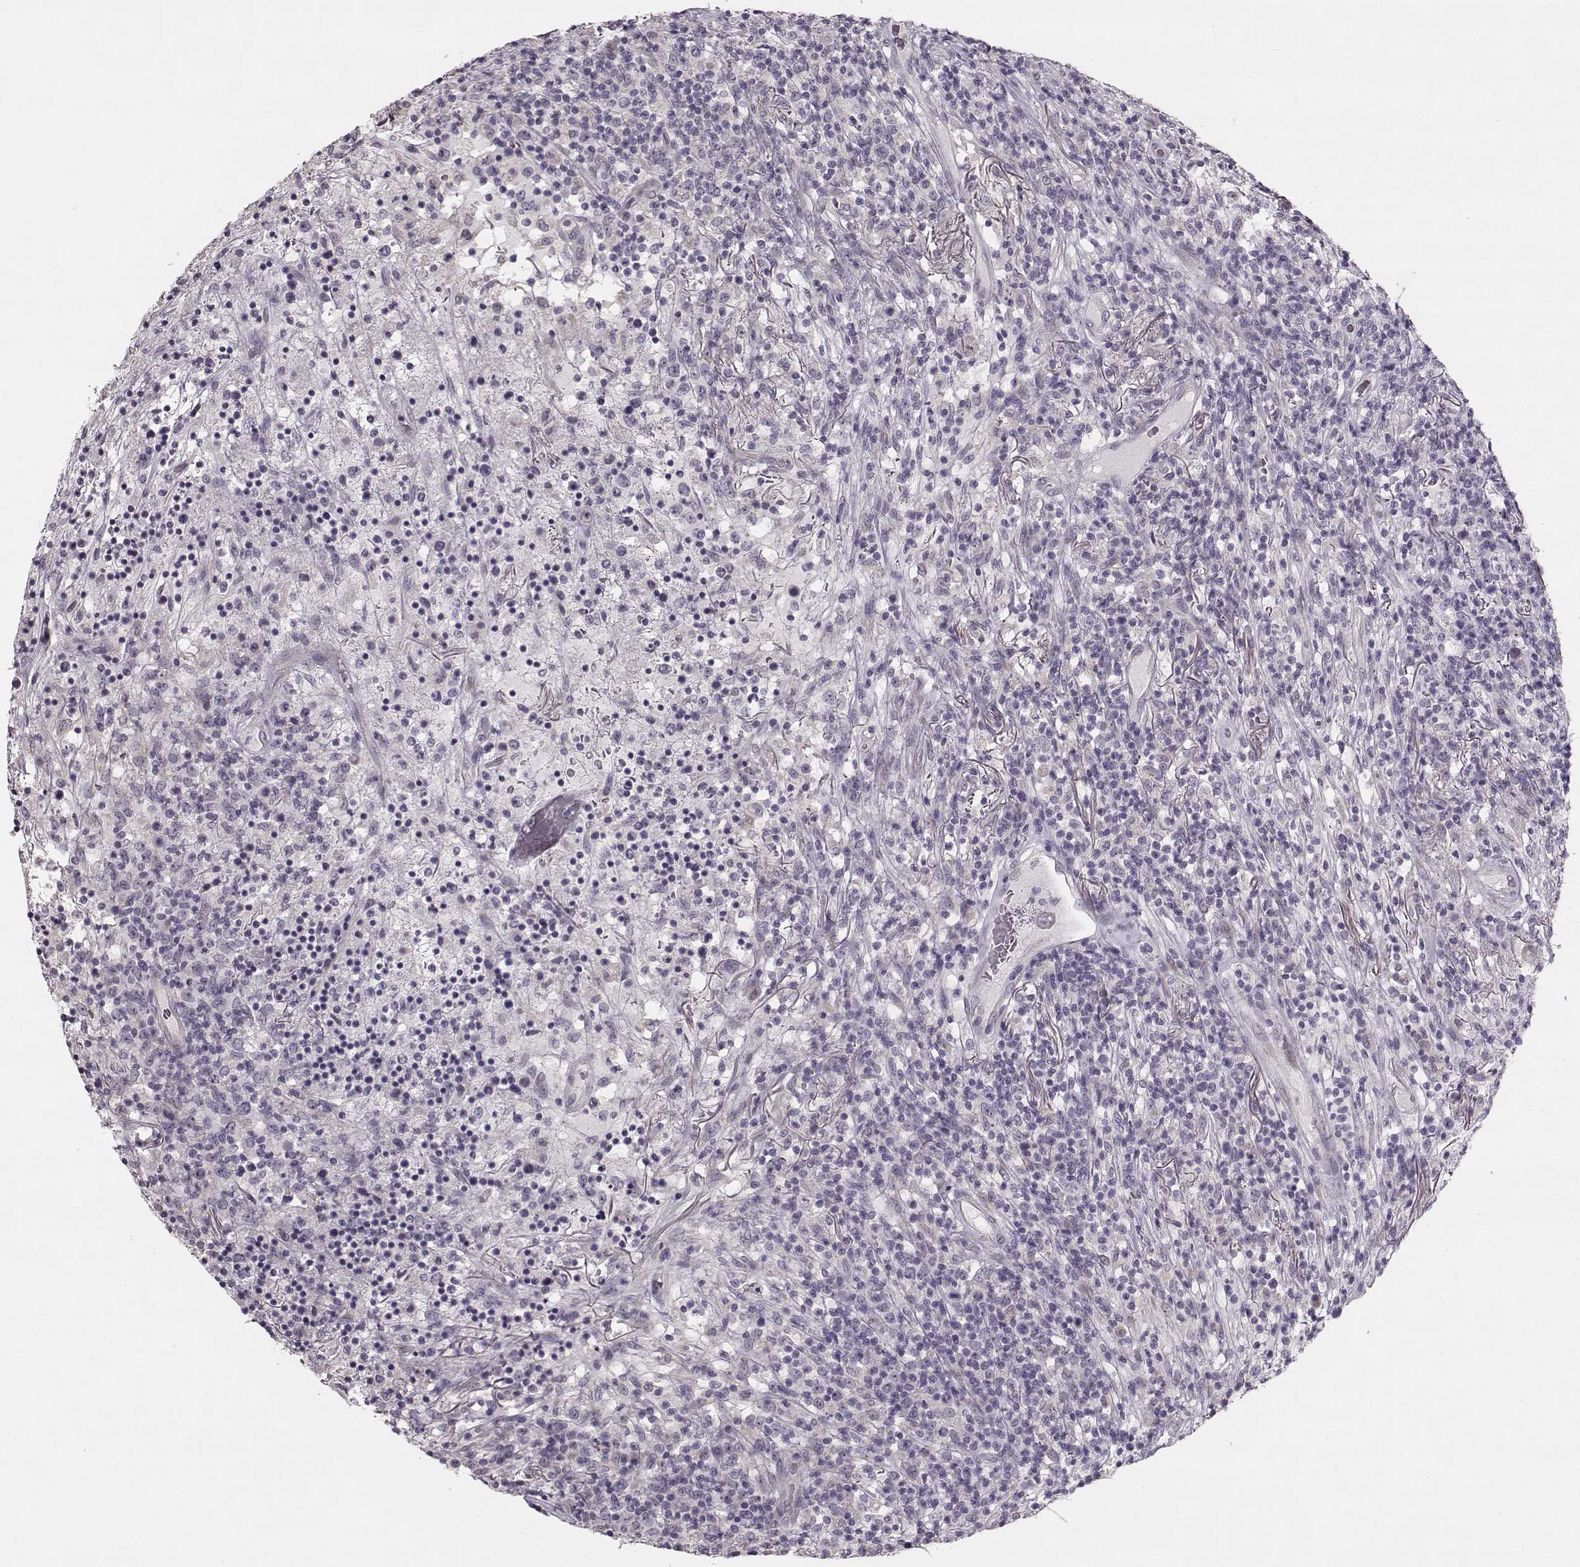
{"staining": {"intensity": "negative", "quantity": "none", "location": "none"}, "tissue": "lymphoma", "cell_type": "Tumor cells", "image_type": "cancer", "snomed": [{"axis": "morphology", "description": "Malignant lymphoma, non-Hodgkin's type, High grade"}, {"axis": "topography", "description": "Lung"}], "caption": "Immunohistochemistry photomicrograph of malignant lymphoma, non-Hodgkin's type (high-grade) stained for a protein (brown), which shows no positivity in tumor cells.", "gene": "MAP6D1", "patient": {"sex": "male", "age": 79}}